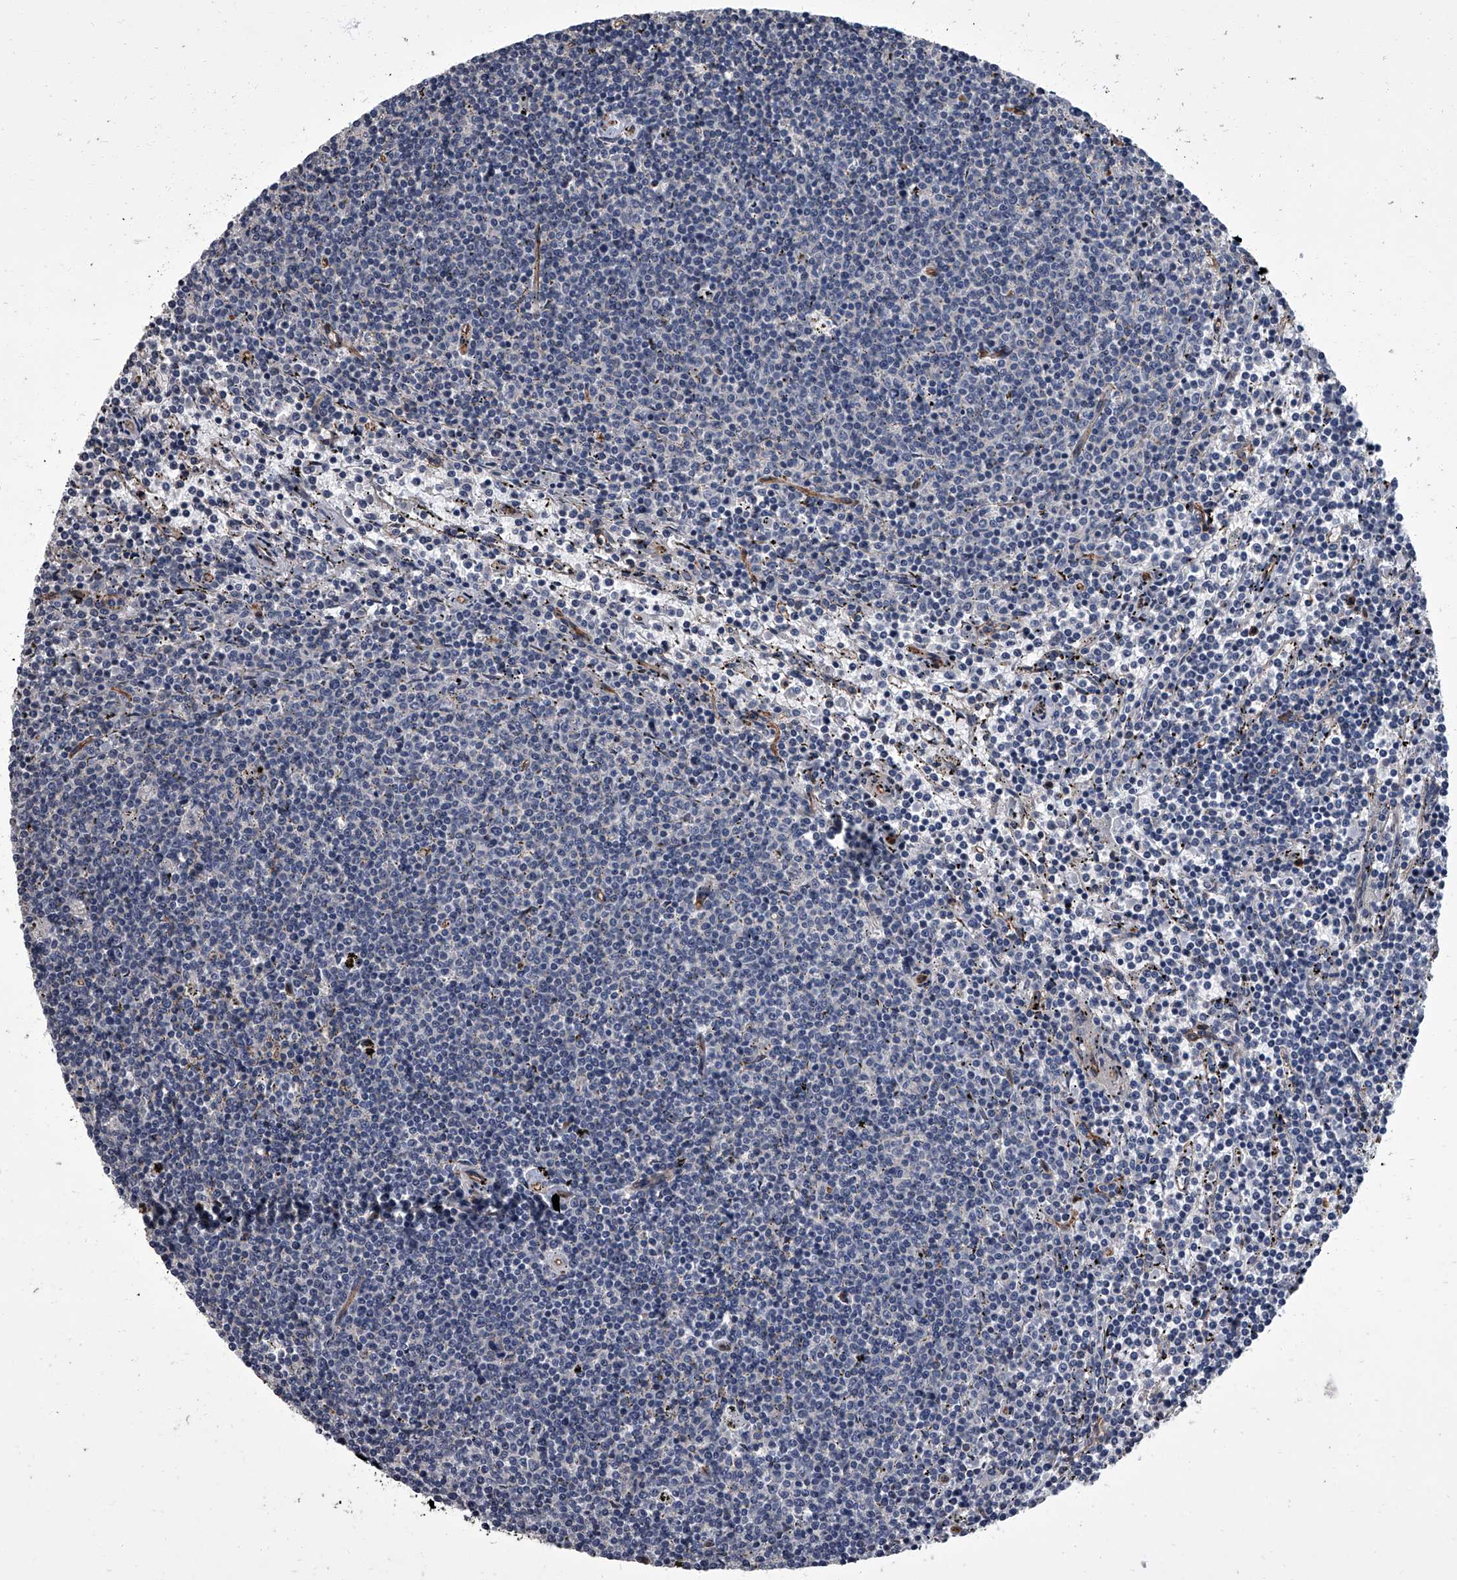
{"staining": {"intensity": "negative", "quantity": "none", "location": "none"}, "tissue": "lymphoma", "cell_type": "Tumor cells", "image_type": "cancer", "snomed": [{"axis": "morphology", "description": "Malignant lymphoma, non-Hodgkin's type, Low grade"}, {"axis": "topography", "description": "Spleen"}], "caption": "DAB (3,3'-diaminobenzidine) immunohistochemical staining of human lymphoma reveals no significant expression in tumor cells.", "gene": "SIRT4", "patient": {"sex": "female", "age": 50}}